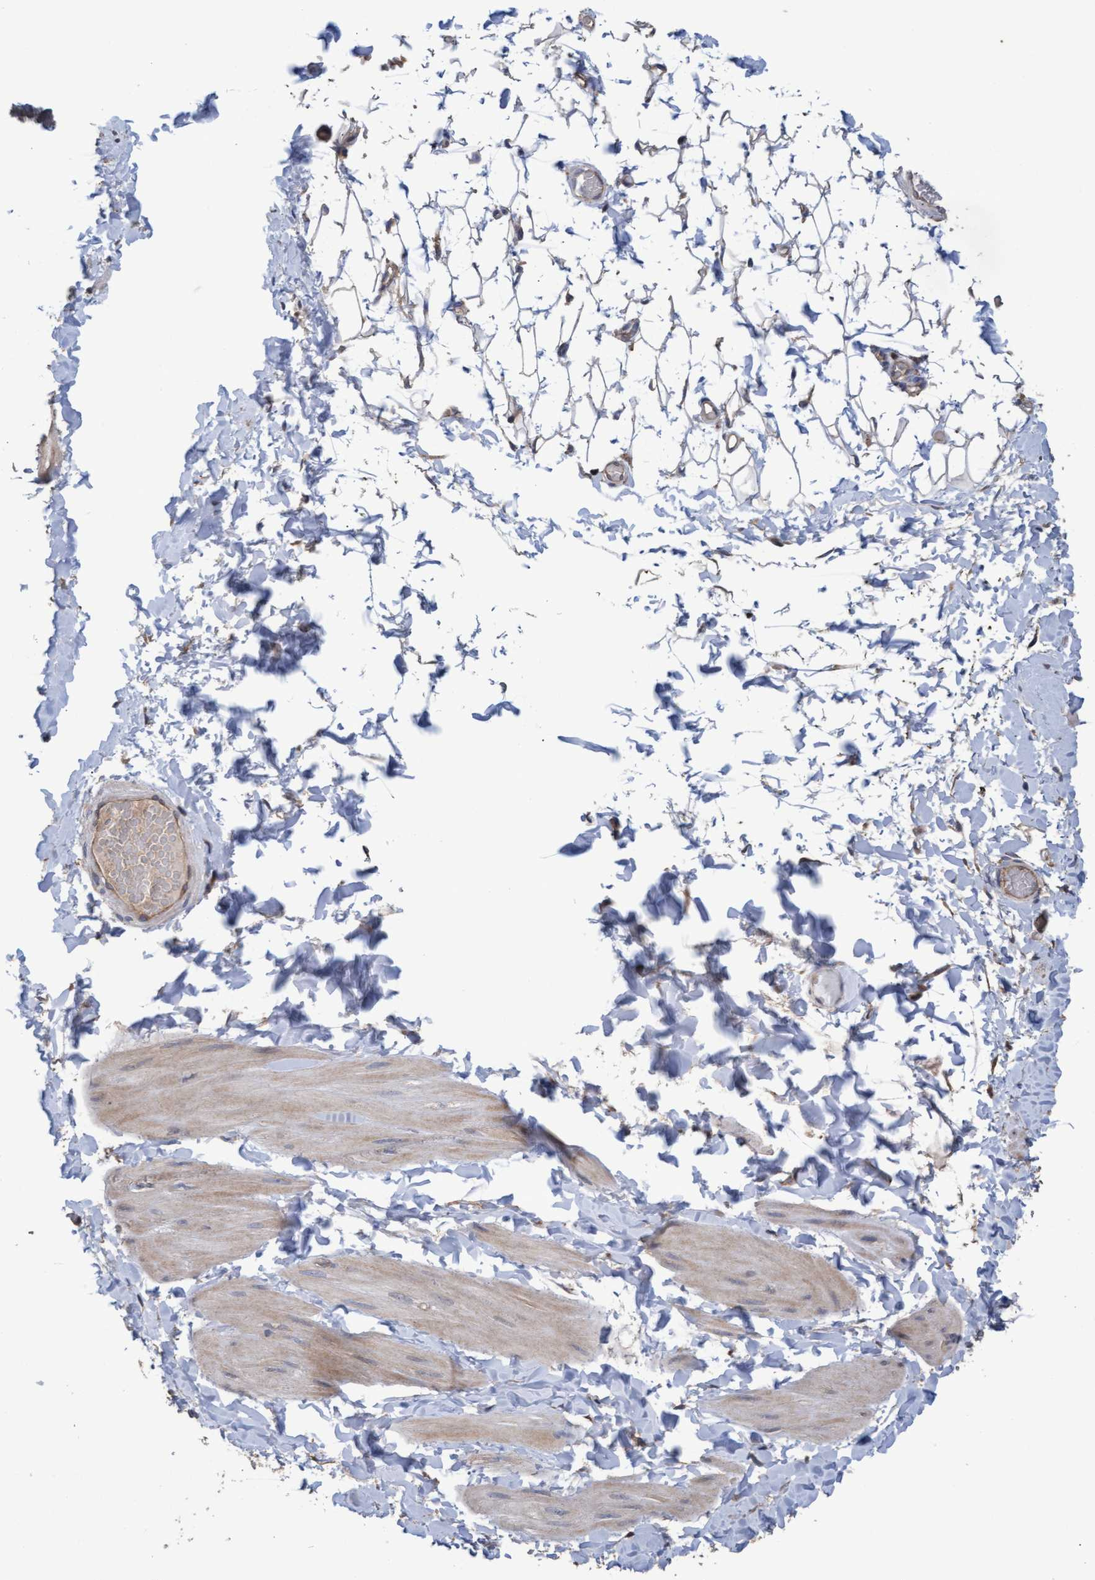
{"staining": {"intensity": "weak", "quantity": ">75%", "location": "cytoplasmic/membranous"}, "tissue": "adipose tissue", "cell_type": "Adipocytes", "image_type": "normal", "snomed": [{"axis": "morphology", "description": "Normal tissue, NOS"}, {"axis": "topography", "description": "Peripheral nerve tissue"}], "caption": "Unremarkable adipose tissue shows weak cytoplasmic/membranous positivity in approximately >75% of adipocytes (DAB (3,3'-diaminobenzidine) IHC, brown staining for protein, blue staining for nuclei)..", "gene": "MRPL38", "patient": {"sex": "female", "age": 67}}